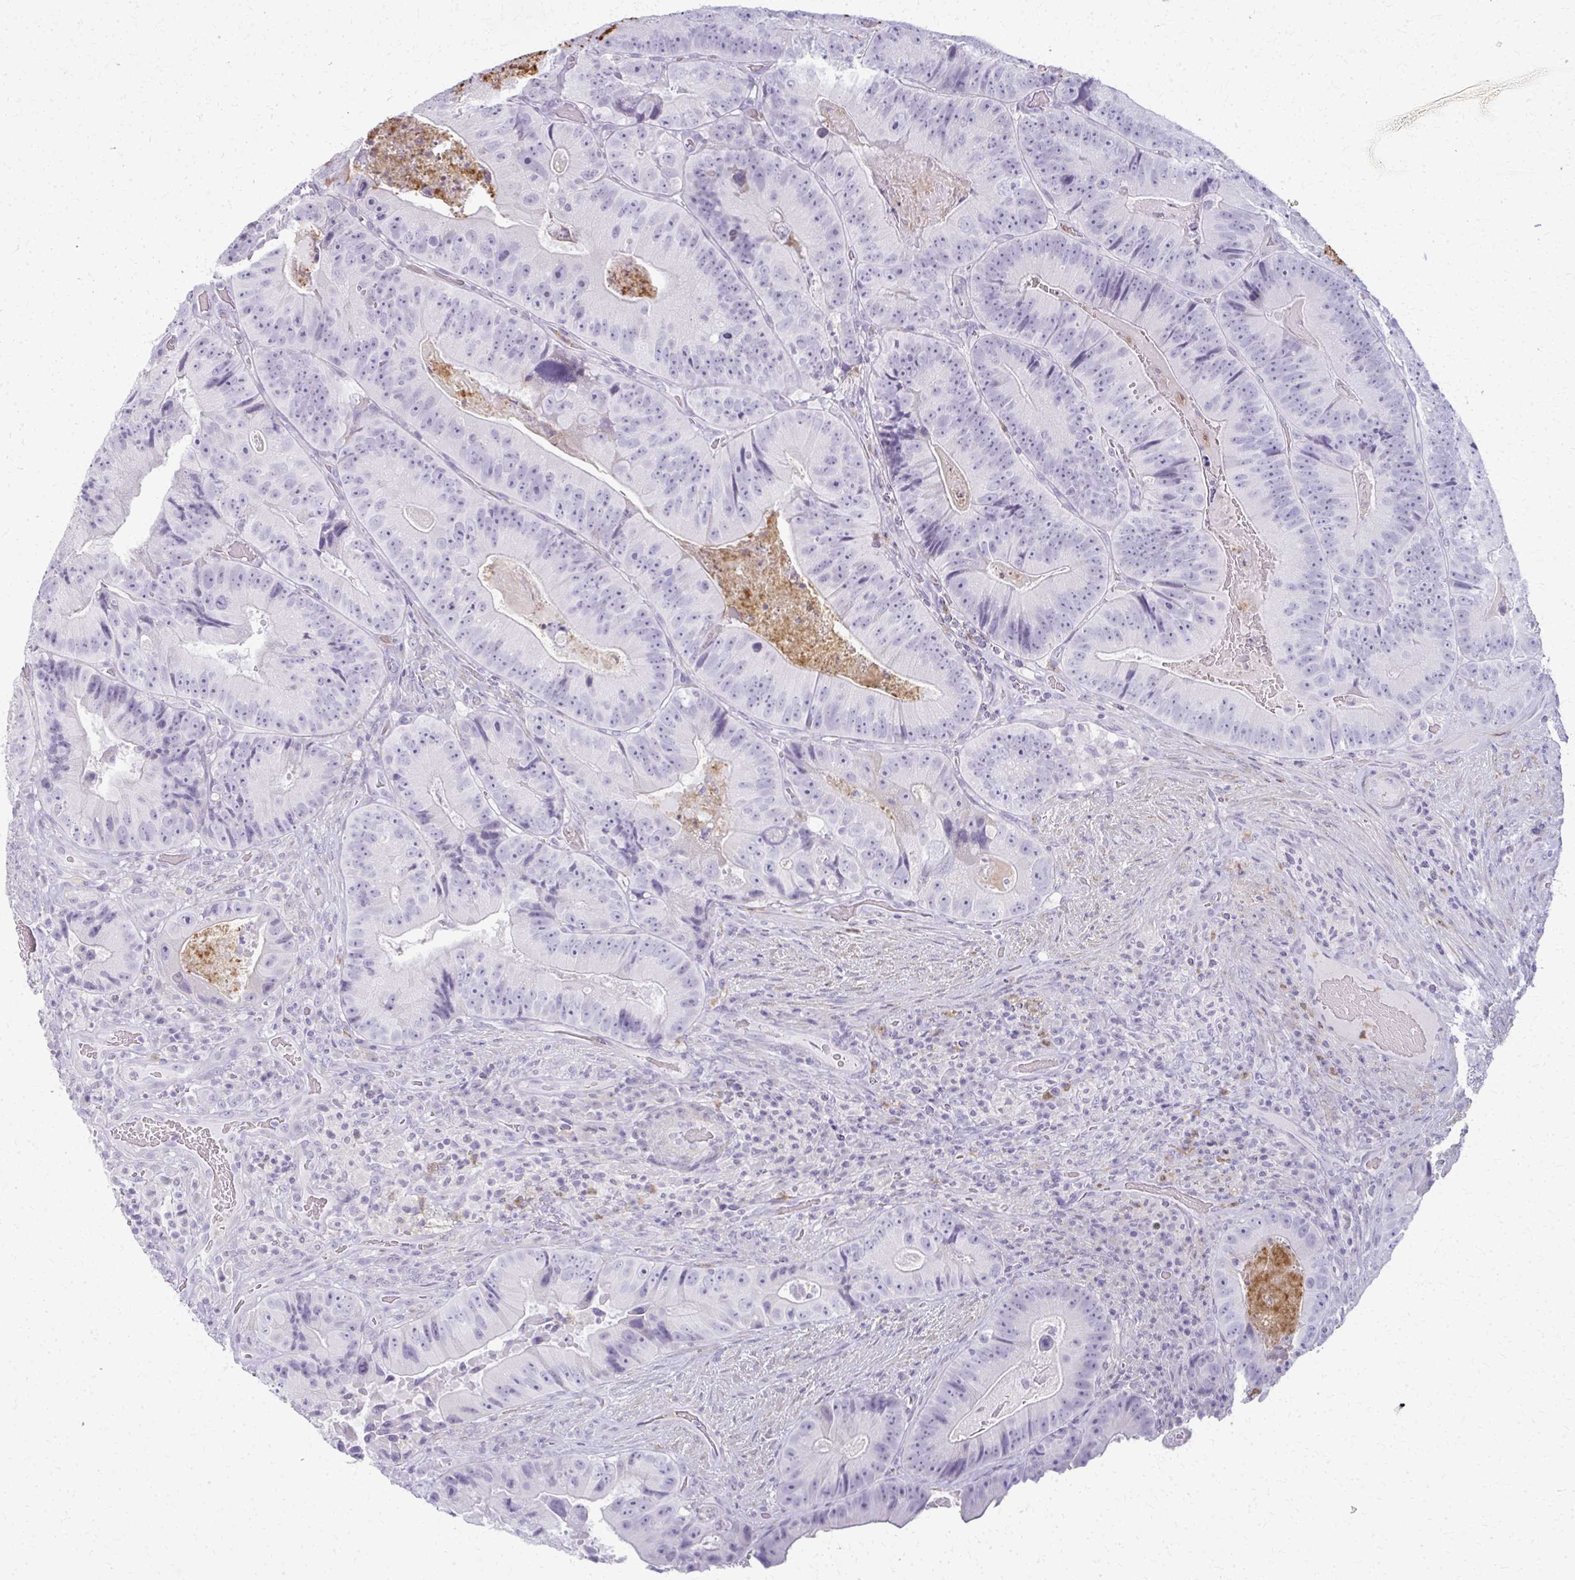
{"staining": {"intensity": "negative", "quantity": "none", "location": "none"}, "tissue": "colorectal cancer", "cell_type": "Tumor cells", "image_type": "cancer", "snomed": [{"axis": "morphology", "description": "Adenocarcinoma, NOS"}, {"axis": "topography", "description": "Colon"}], "caption": "Tumor cells show no significant positivity in colorectal cancer (adenocarcinoma).", "gene": "CA3", "patient": {"sex": "female", "age": 86}}